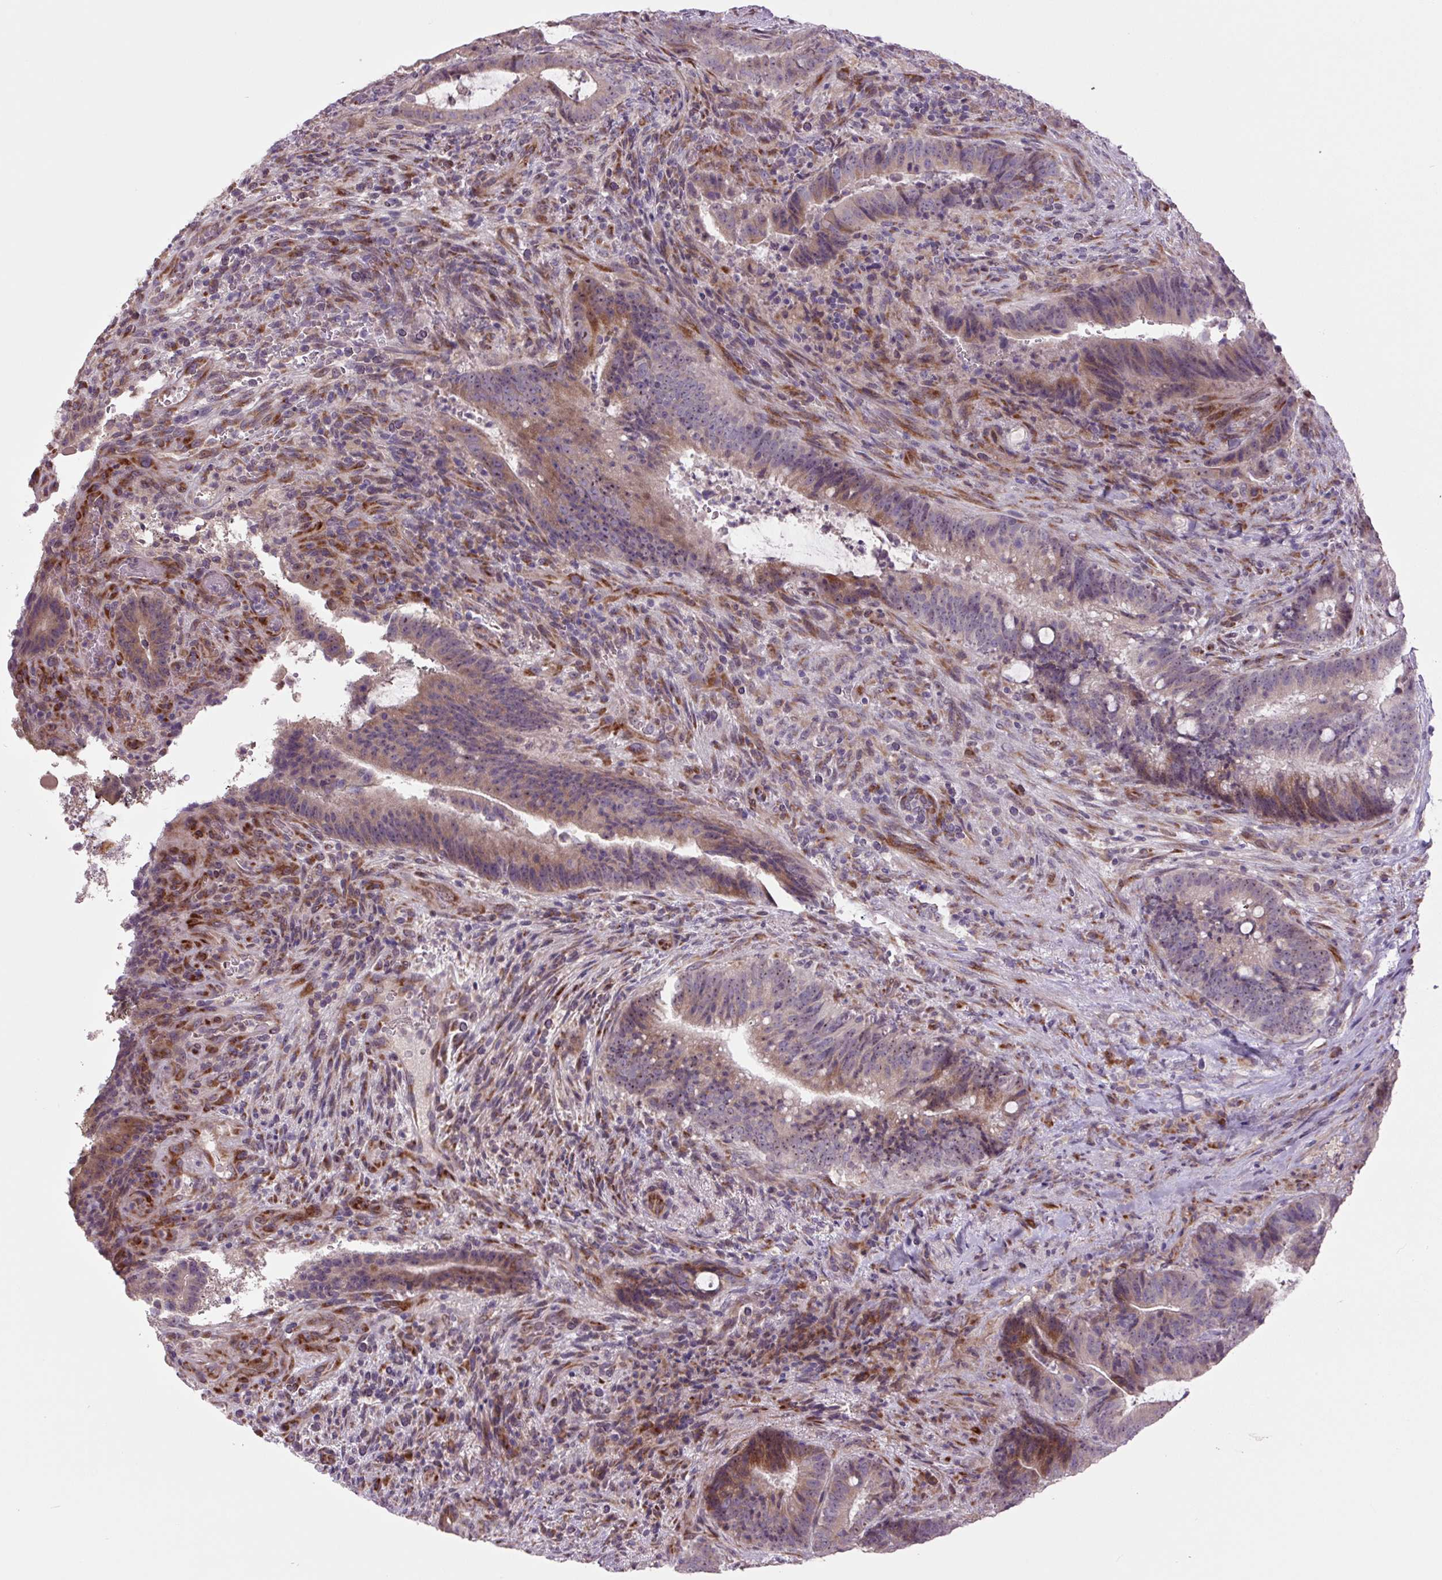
{"staining": {"intensity": "moderate", "quantity": ">75%", "location": "cytoplasmic/membranous"}, "tissue": "colorectal cancer", "cell_type": "Tumor cells", "image_type": "cancer", "snomed": [{"axis": "morphology", "description": "Adenocarcinoma, NOS"}, {"axis": "topography", "description": "Colon"}], "caption": "Colorectal adenocarcinoma was stained to show a protein in brown. There is medium levels of moderate cytoplasmic/membranous expression in approximately >75% of tumor cells.", "gene": "PLA2G4A", "patient": {"sex": "female", "age": 43}}